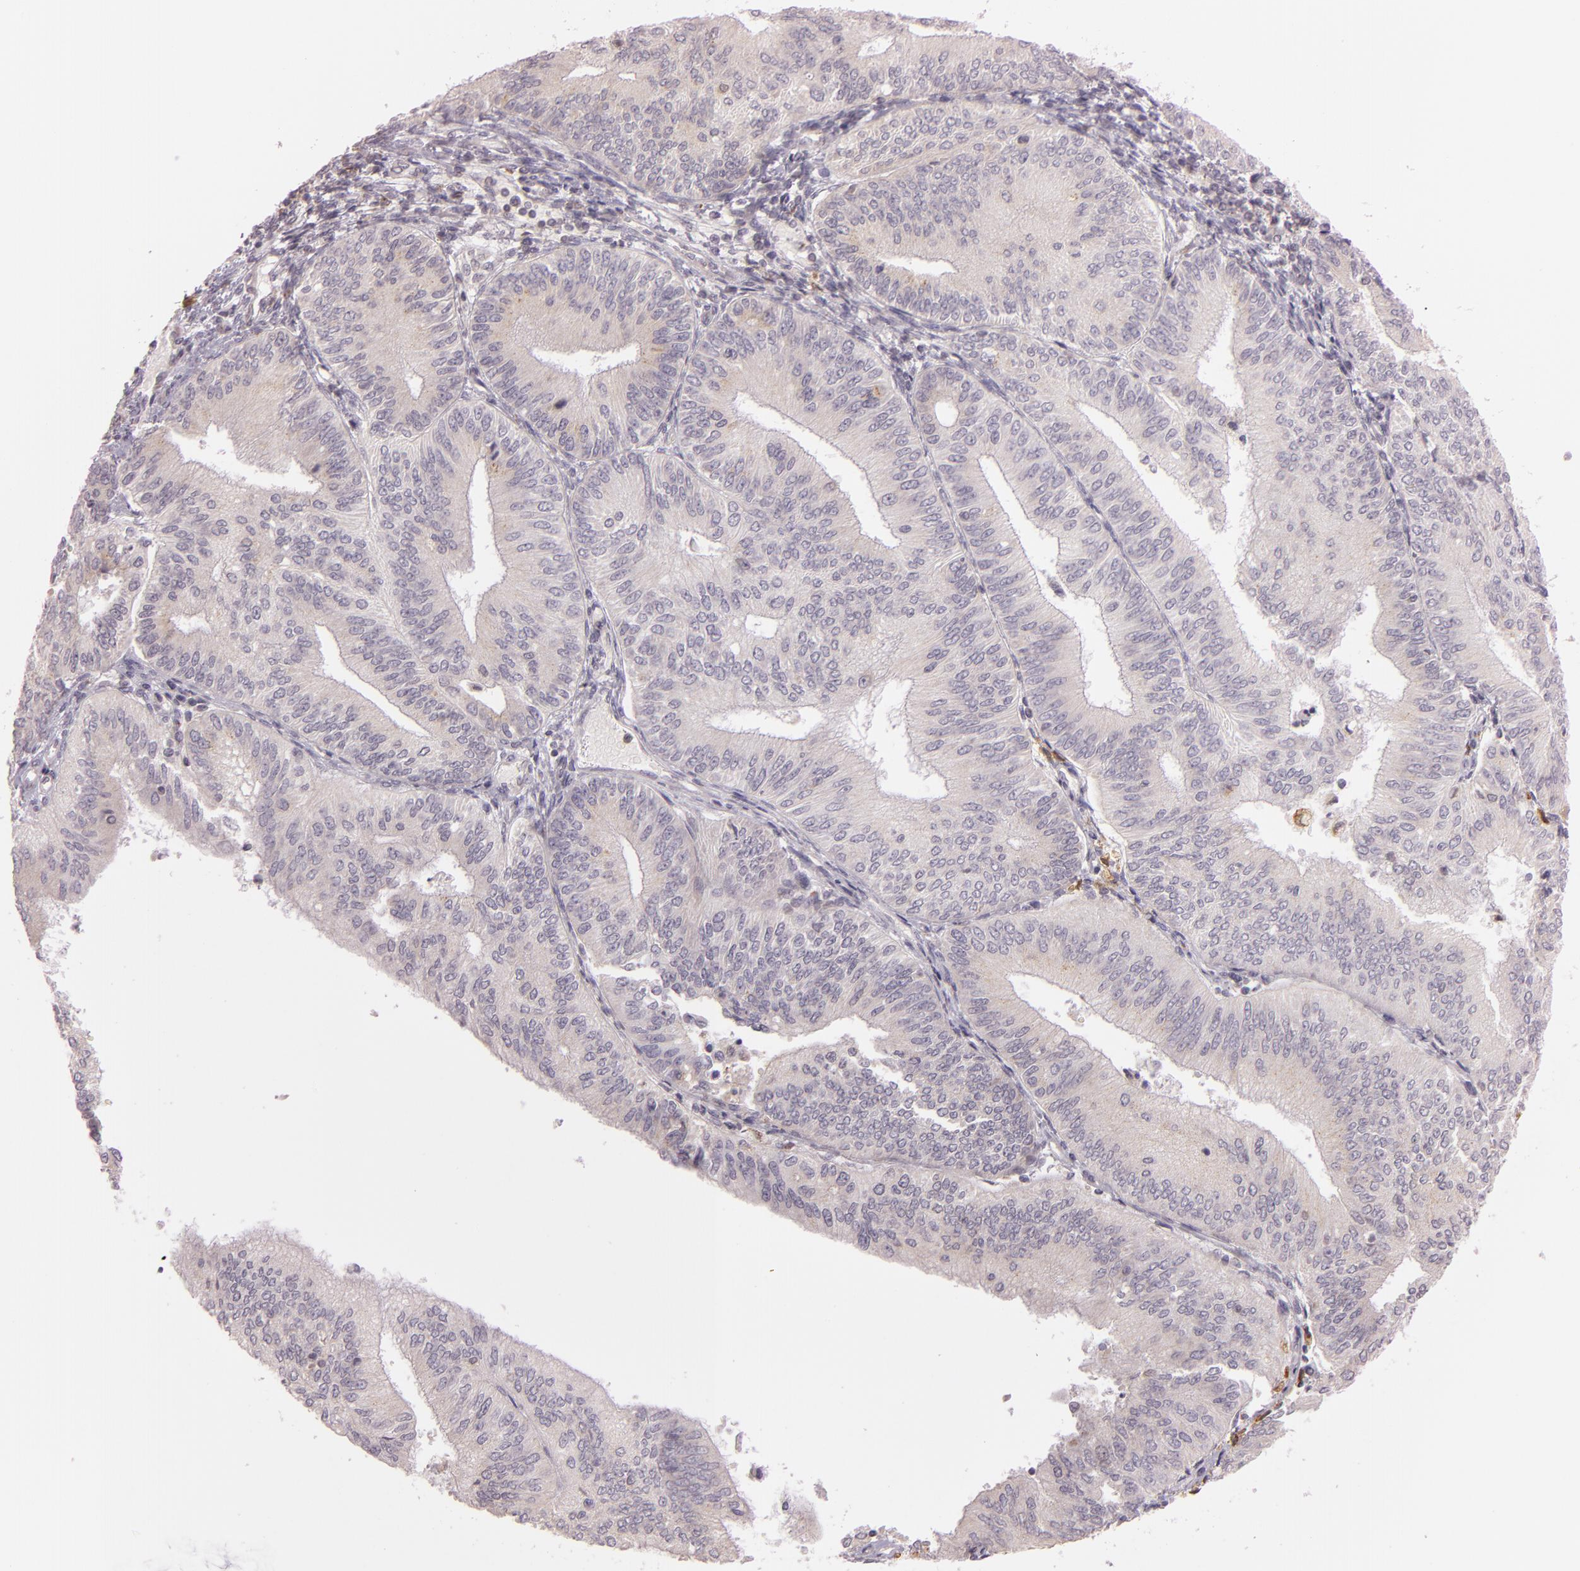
{"staining": {"intensity": "moderate", "quantity": ">75%", "location": "cytoplasmic/membranous"}, "tissue": "endometrial cancer", "cell_type": "Tumor cells", "image_type": "cancer", "snomed": [{"axis": "morphology", "description": "Adenocarcinoma, NOS"}, {"axis": "topography", "description": "Endometrium"}], "caption": "Immunohistochemical staining of human endometrial cancer reveals moderate cytoplasmic/membranous protein staining in approximately >75% of tumor cells. The protein of interest is stained brown, and the nuclei are stained in blue (DAB (3,3'-diaminobenzidine) IHC with brightfield microscopy, high magnification).", "gene": "LGMN", "patient": {"sex": "female", "age": 55}}